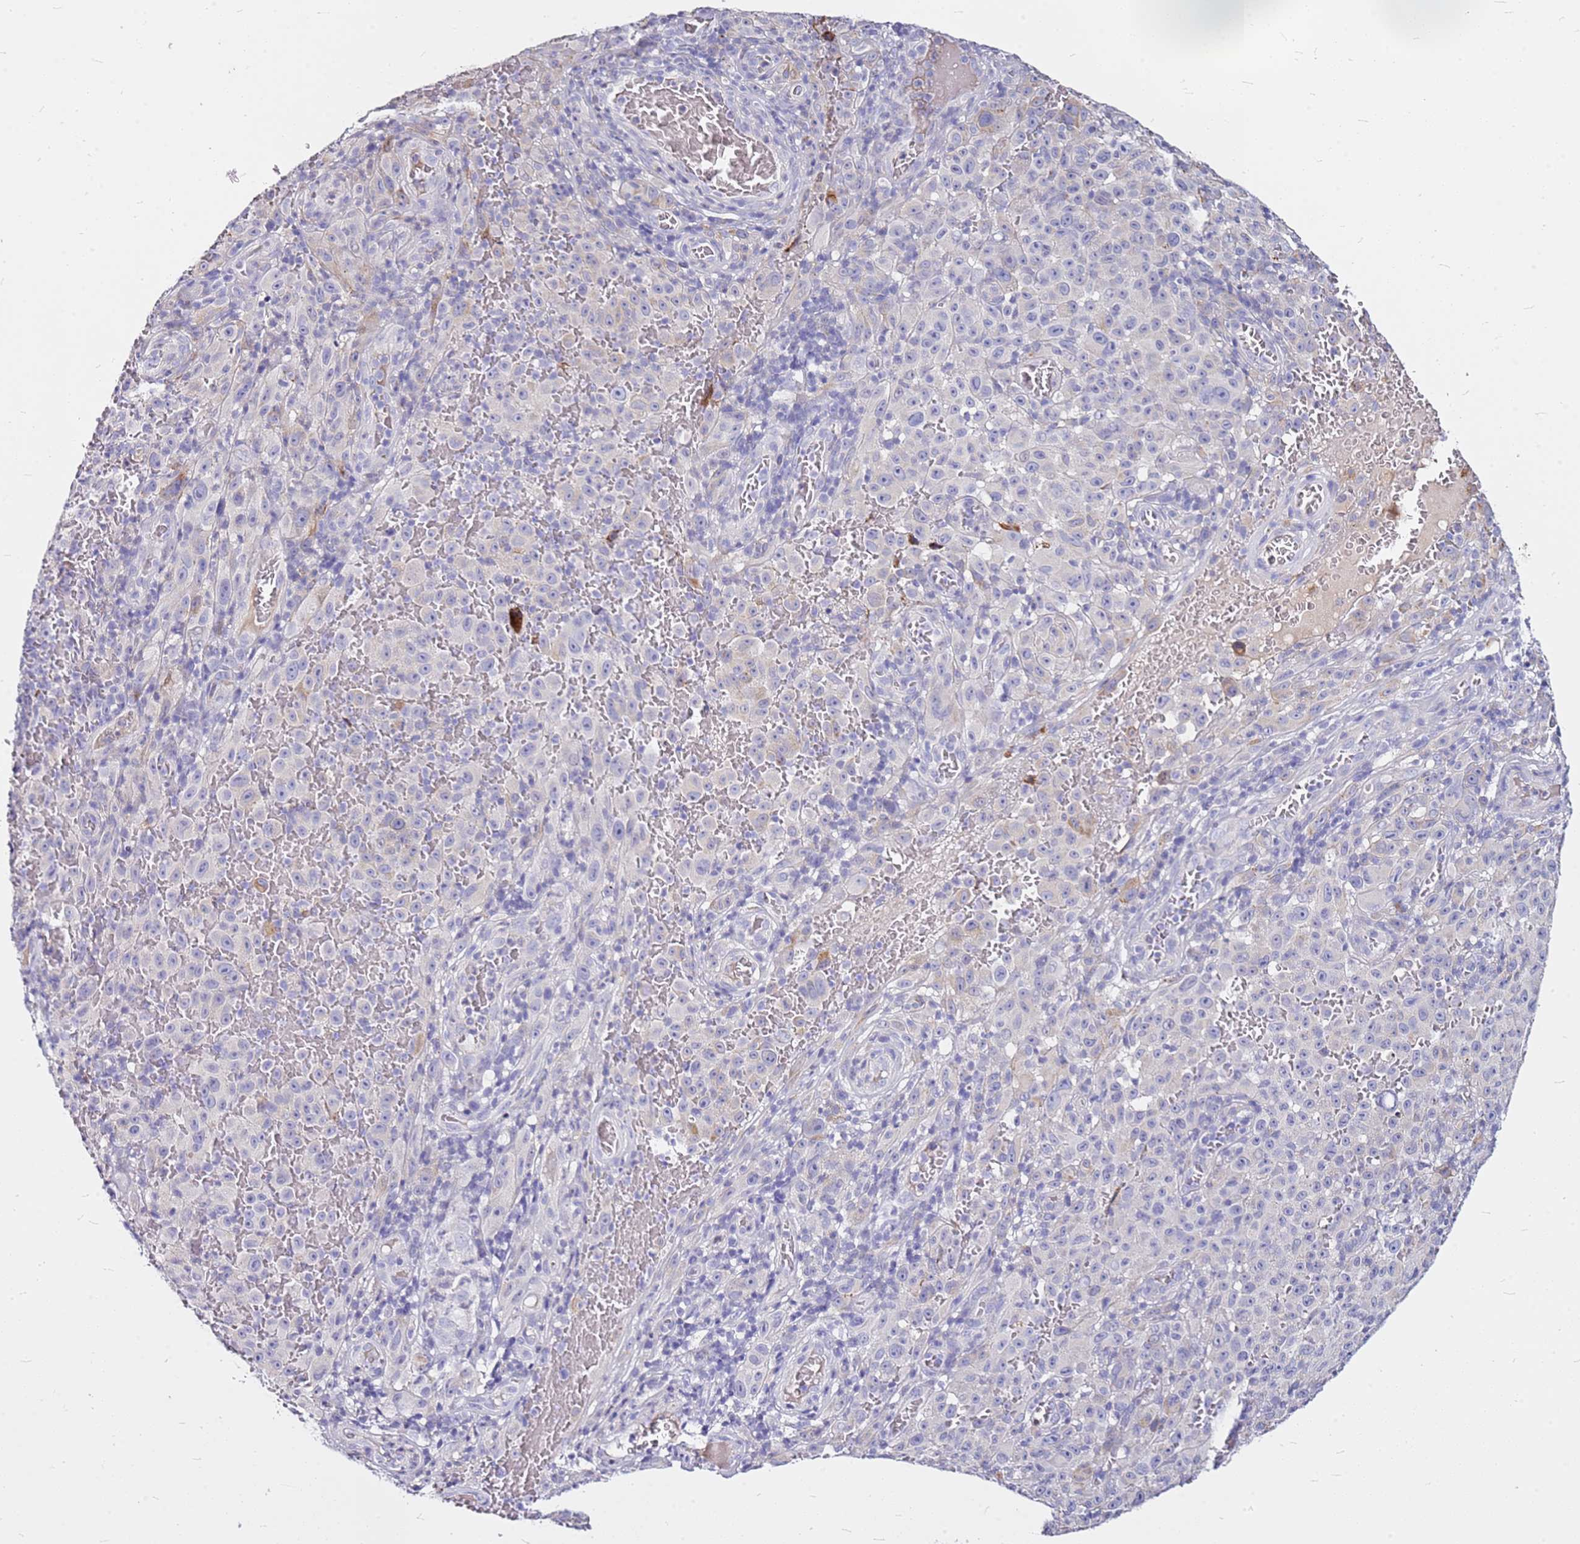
{"staining": {"intensity": "negative", "quantity": "none", "location": "none"}, "tissue": "melanoma", "cell_type": "Tumor cells", "image_type": "cancer", "snomed": [{"axis": "morphology", "description": "Malignant melanoma, NOS"}, {"axis": "topography", "description": "Skin"}], "caption": "Immunohistochemical staining of human malignant melanoma shows no significant staining in tumor cells.", "gene": "CASD1", "patient": {"sex": "female", "age": 82}}